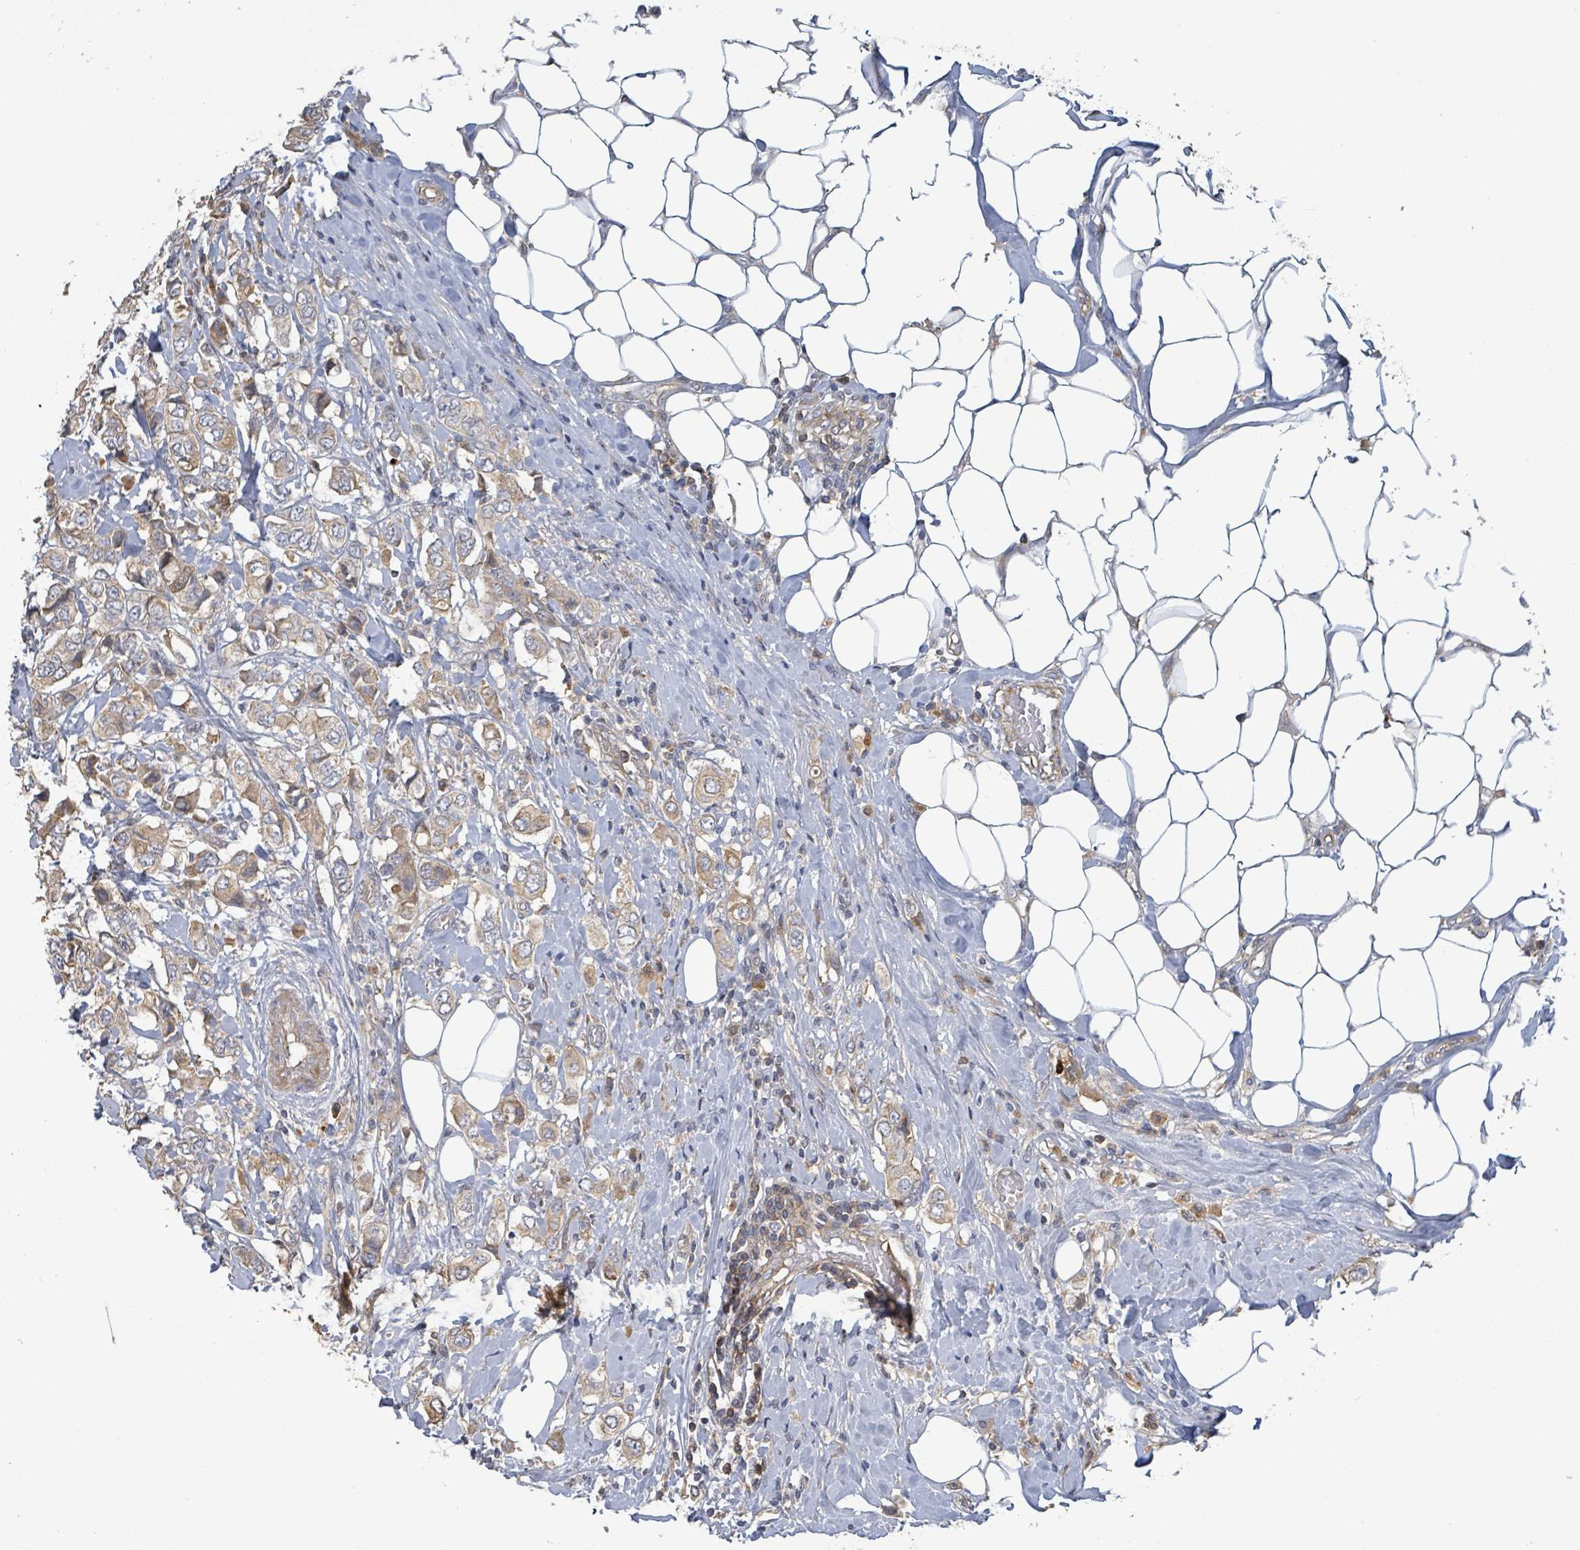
{"staining": {"intensity": "weak", "quantity": ">75%", "location": "cytoplasmic/membranous"}, "tissue": "breast cancer", "cell_type": "Tumor cells", "image_type": "cancer", "snomed": [{"axis": "morphology", "description": "Lobular carcinoma"}, {"axis": "topography", "description": "Breast"}], "caption": "The histopathology image reveals a brown stain indicating the presence of a protein in the cytoplasmic/membranous of tumor cells in breast cancer (lobular carcinoma).", "gene": "STARD4", "patient": {"sex": "female", "age": 51}}